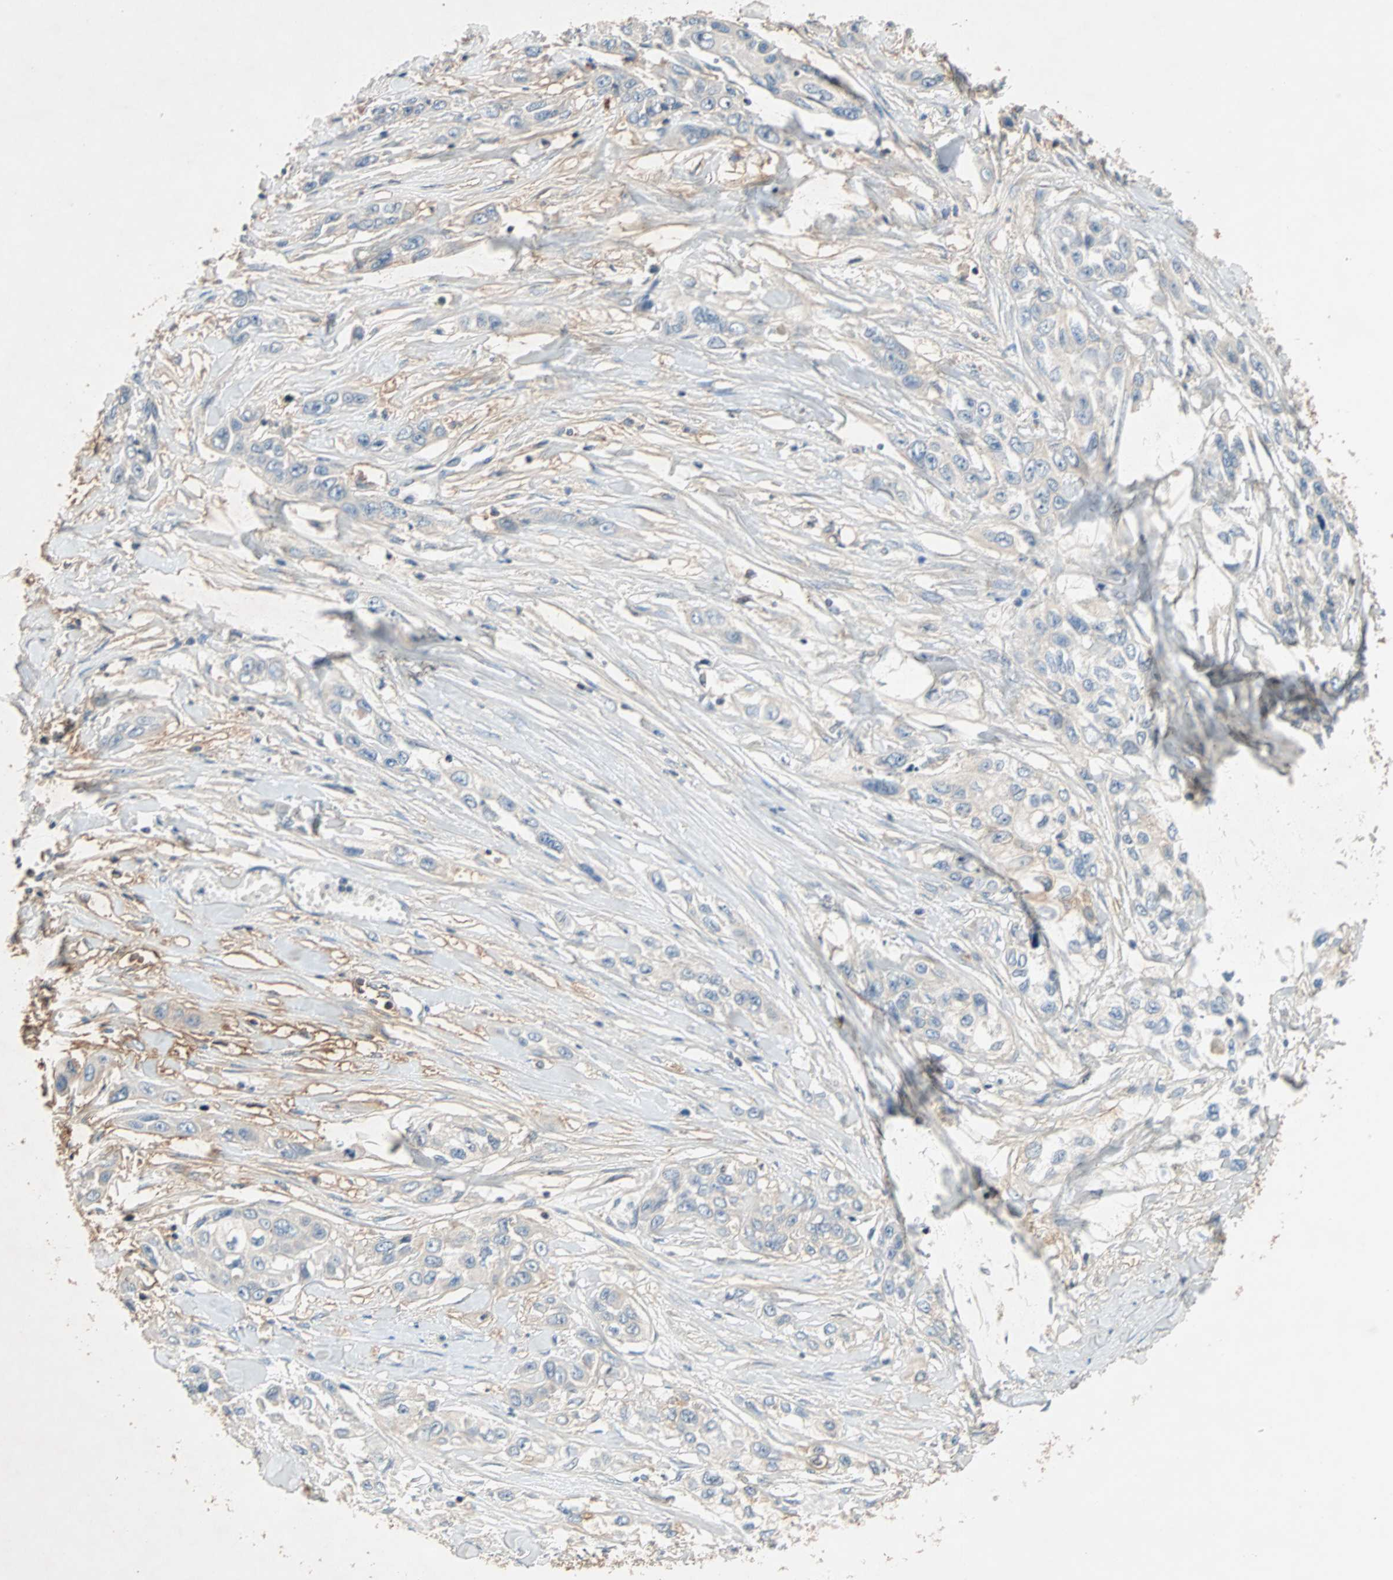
{"staining": {"intensity": "negative", "quantity": "none", "location": "none"}, "tissue": "pancreatic cancer", "cell_type": "Tumor cells", "image_type": "cancer", "snomed": [{"axis": "morphology", "description": "Adenocarcinoma, NOS"}, {"axis": "topography", "description": "Pancreas"}], "caption": "Immunohistochemistry of human pancreatic cancer exhibits no positivity in tumor cells.", "gene": "MAP4K1", "patient": {"sex": "female", "age": 70}}